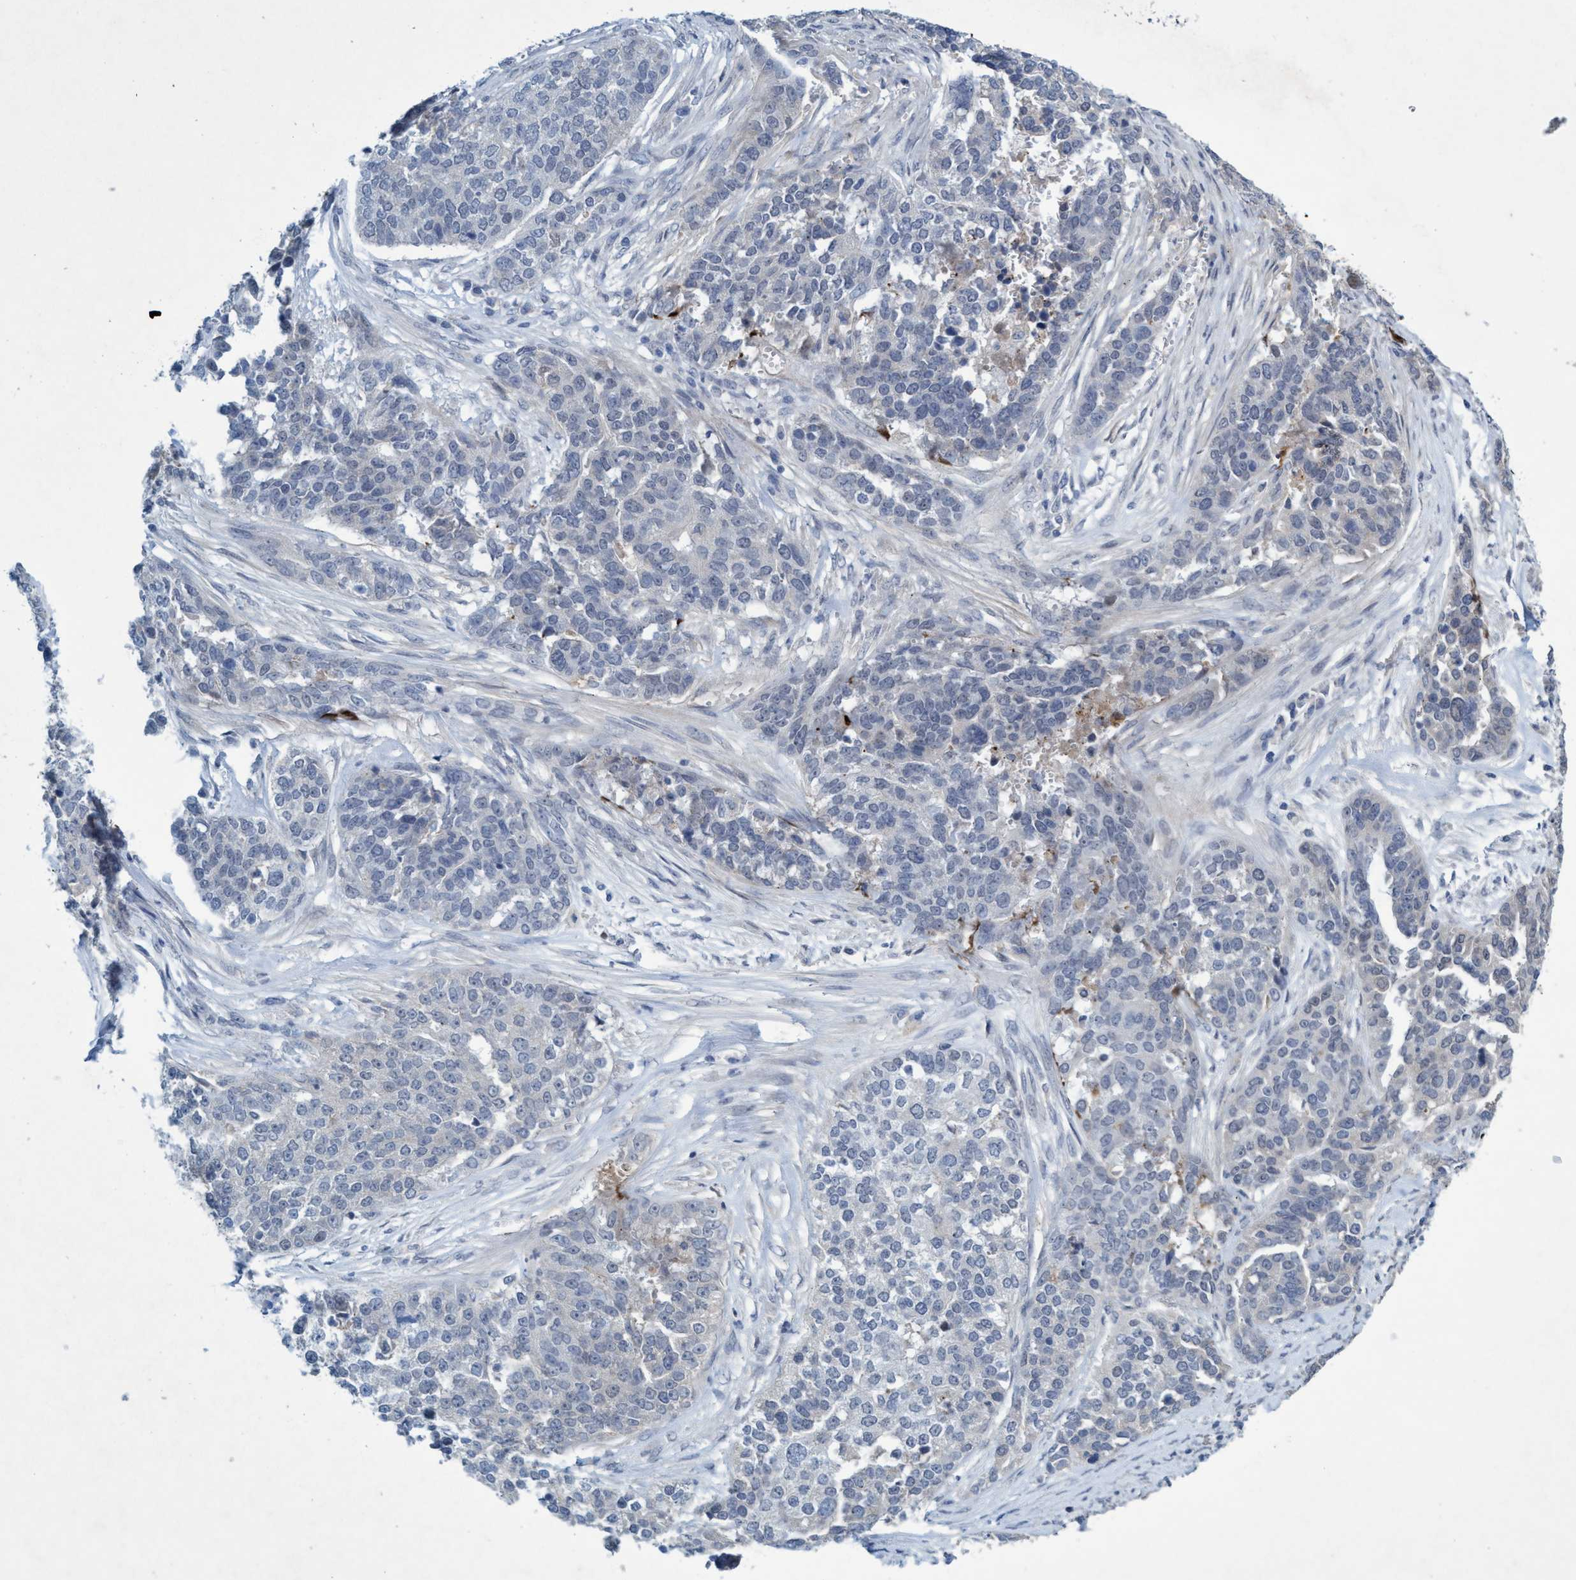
{"staining": {"intensity": "negative", "quantity": "none", "location": "none"}, "tissue": "ovarian cancer", "cell_type": "Tumor cells", "image_type": "cancer", "snomed": [{"axis": "morphology", "description": "Cystadenocarcinoma, serous, NOS"}, {"axis": "topography", "description": "Ovary"}], "caption": "High magnification brightfield microscopy of ovarian cancer (serous cystadenocarcinoma) stained with DAB (3,3'-diaminobenzidine) (brown) and counterstained with hematoxylin (blue): tumor cells show no significant positivity. (Stains: DAB (3,3'-diaminobenzidine) immunohistochemistry with hematoxylin counter stain, Microscopy: brightfield microscopy at high magnification).", "gene": "RNF208", "patient": {"sex": "female", "age": 44}}